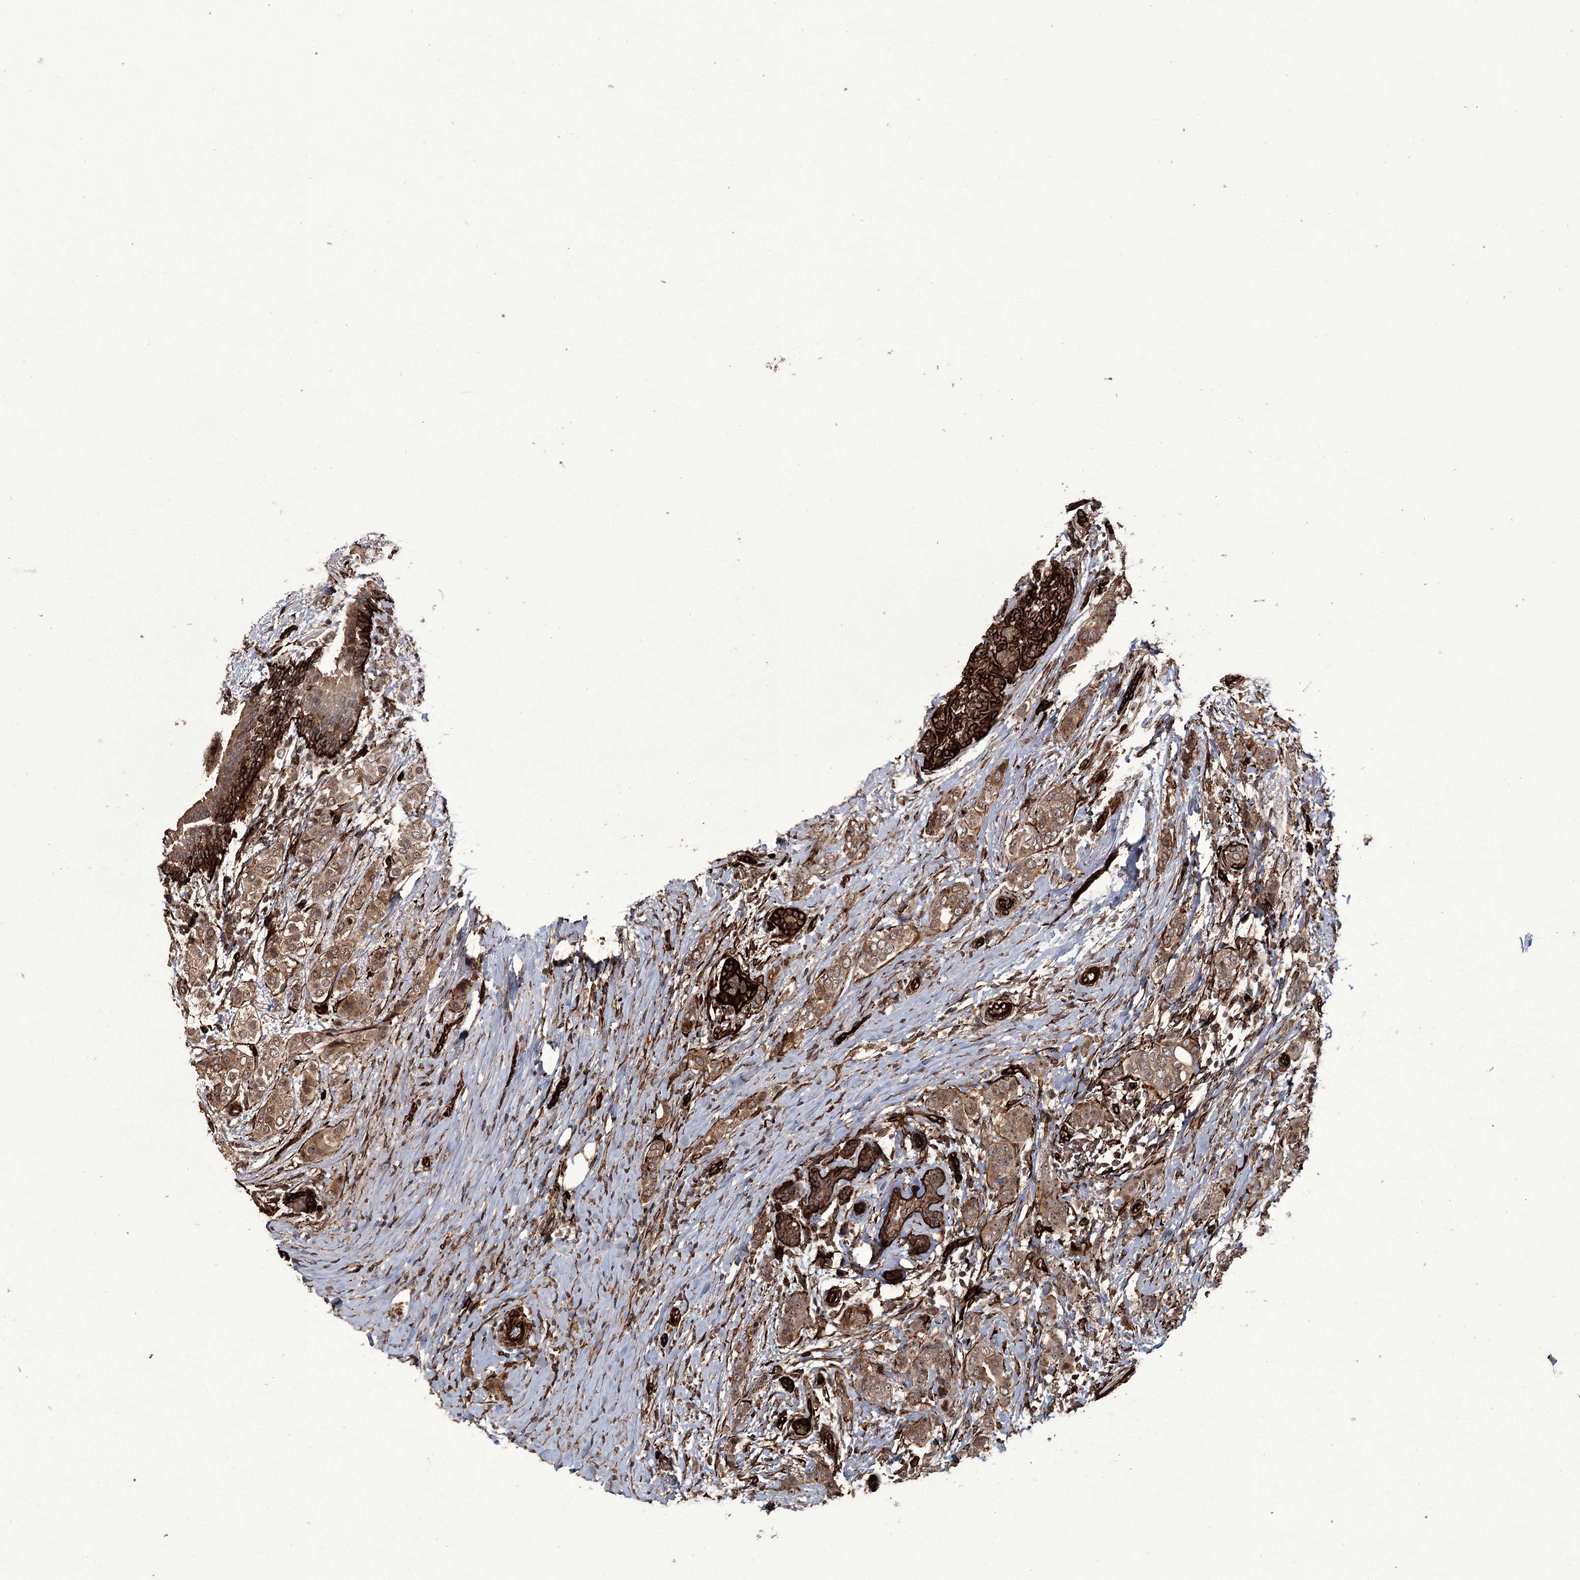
{"staining": {"intensity": "moderate", "quantity": ">75%", "location": "cytoplasmic/membranous"}, "tissue": "breast cancer", "cell_type": "Tumor cells", "image_type": "cancer", "snomed": [{"axis": "morphology", "description": "Lobular carcinoma"}, {"axis": "topography", "description": "Breast"}], "caption": "Immunohistochemical staining of human breast cancer reveals medium levels of moderate cytoplasmic/membranous protein positivity in approximately >75% of tumor cells.", "gene": "RPAP3", "patient": {"sex": "female", "age": 51}}